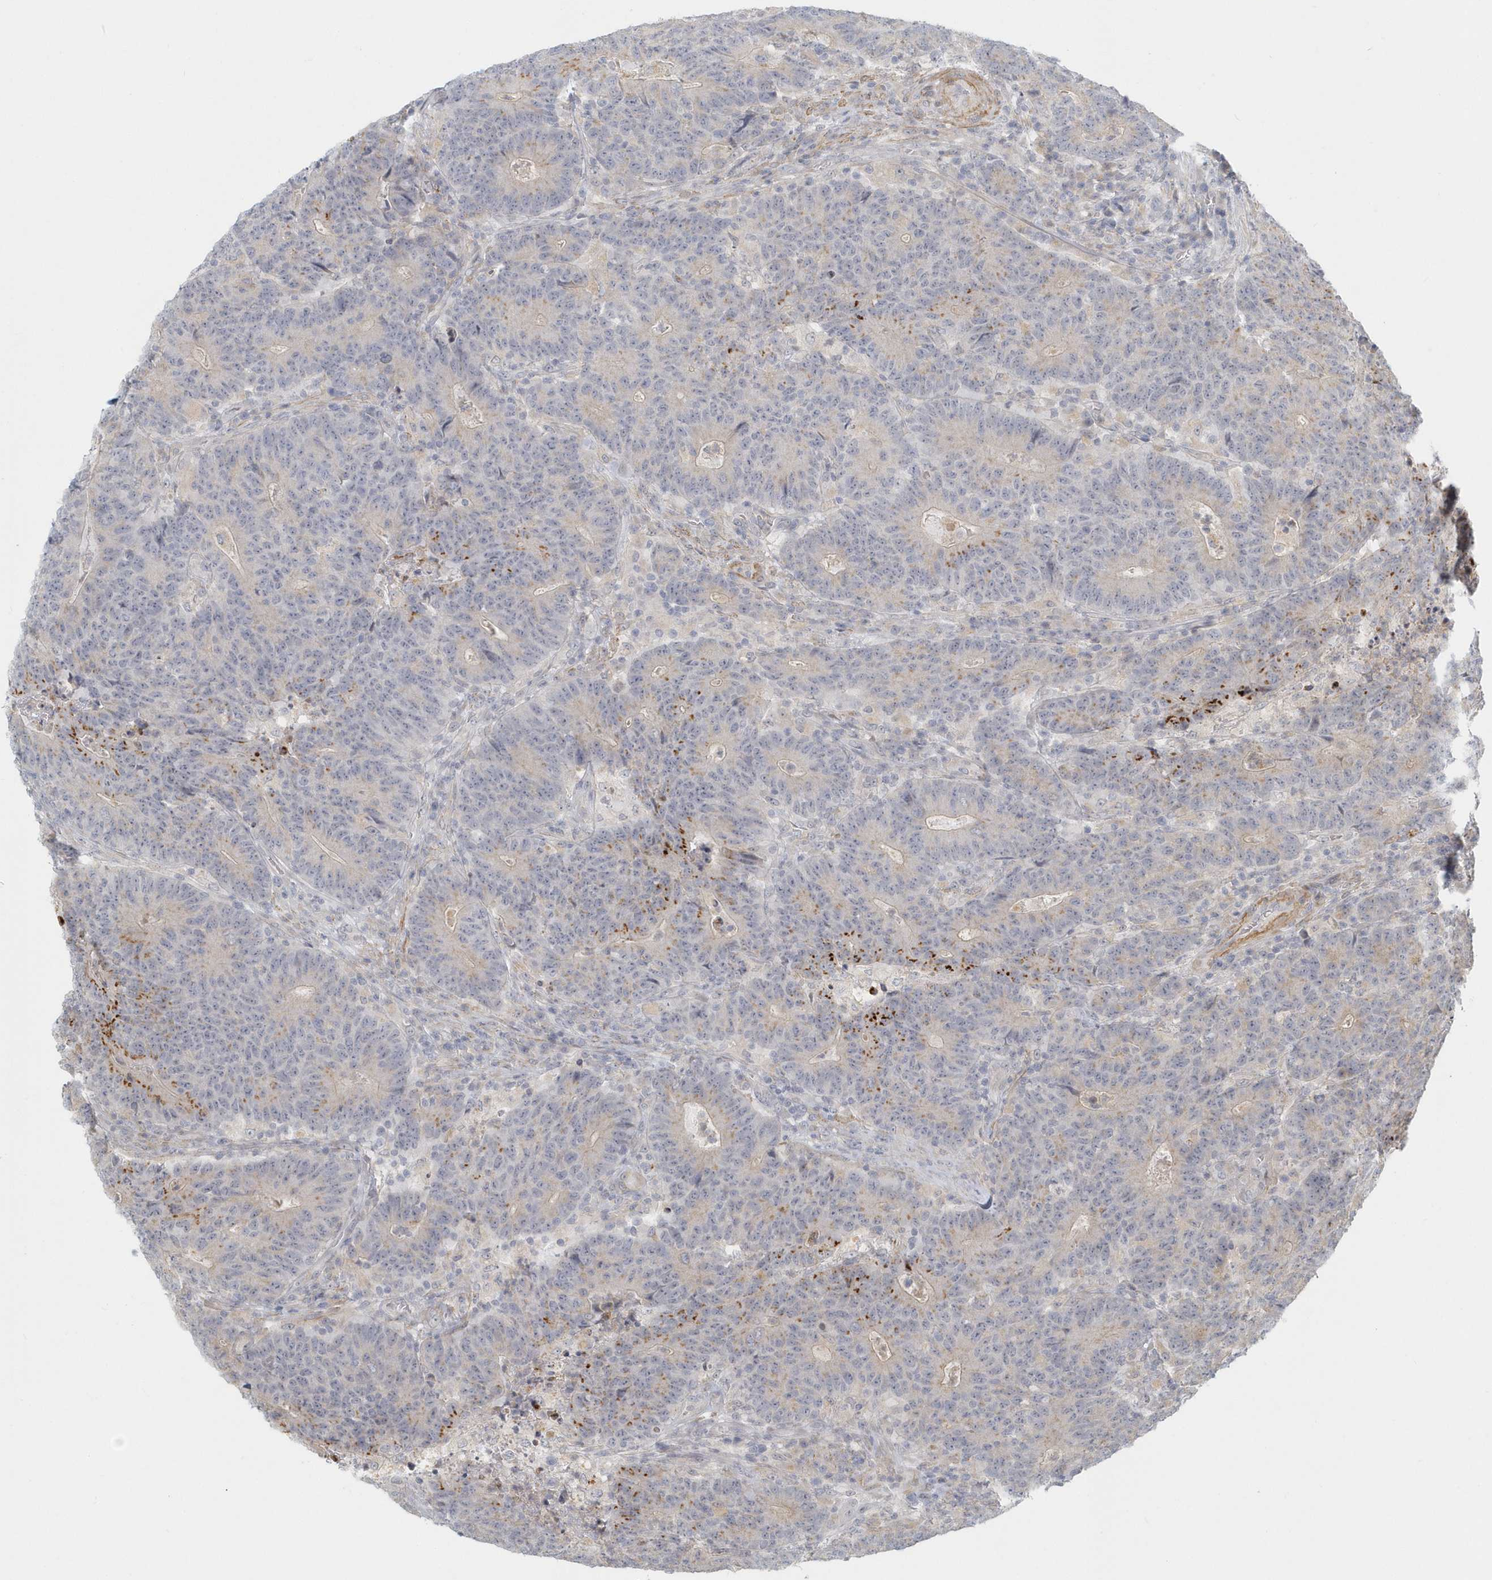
{"staining": {"intensity": "strong", "quantity": "<25%", "location": "cytoplasmic/membranous"}, "tissue": "colorectal cancer", "cell_type": "Tumor cells", "image_type": "cancer", "snomed": [{"axis": "morphology", "description": "Normal tissue, NOS"}, {"axis": "morphology", "description": "Adenocarcinoma, NOS"}, {"axis": "topography", "description": "Colon"}], "caption": "An image of human colorectal cancer stained for a protein reveals strong cytoplasmic/membranous brown staining in tumor cells.", "gene": "NAPB", "patient": {"sex": "female", "age": 75}}